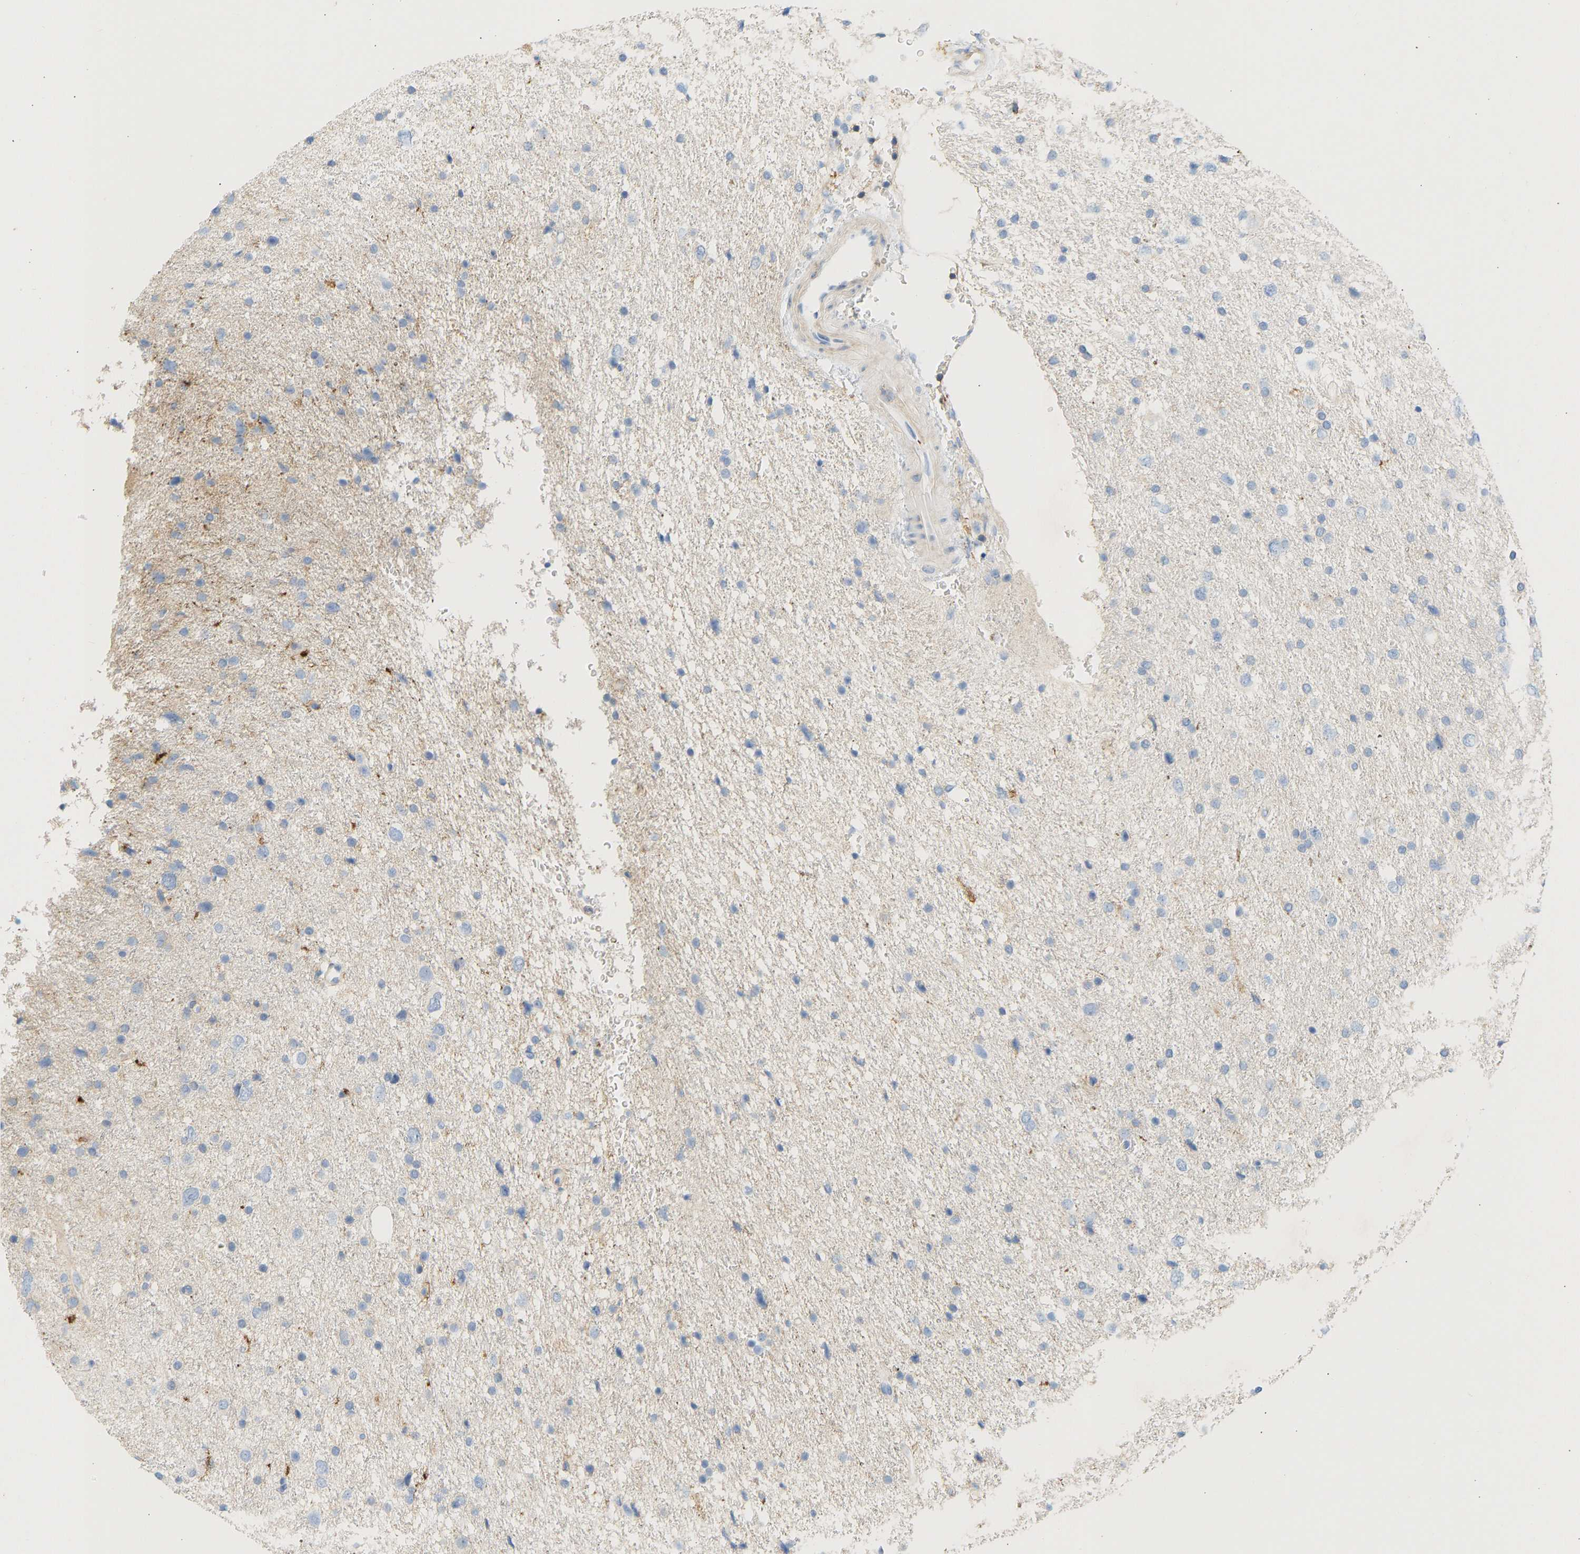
{"staining": {"intensity": "negative", "quantity": "none", "location": "none"}, "tissue": "glioma", "cell_type": "Tumor cells", "image_type": "cancer", "snomed": [{"axis": "morphology", "description": "Glioma, malignant, Low grade"}, {"axis": "topography", "description": "Brain"}], "caption": "An IHC photomicrograph of malignant low-grade glioma is shown. There is no staining in tumor cells of malignant low-grade glioma.", "gene": "BVES", "patient": {"sex": "female", "age": 37}}